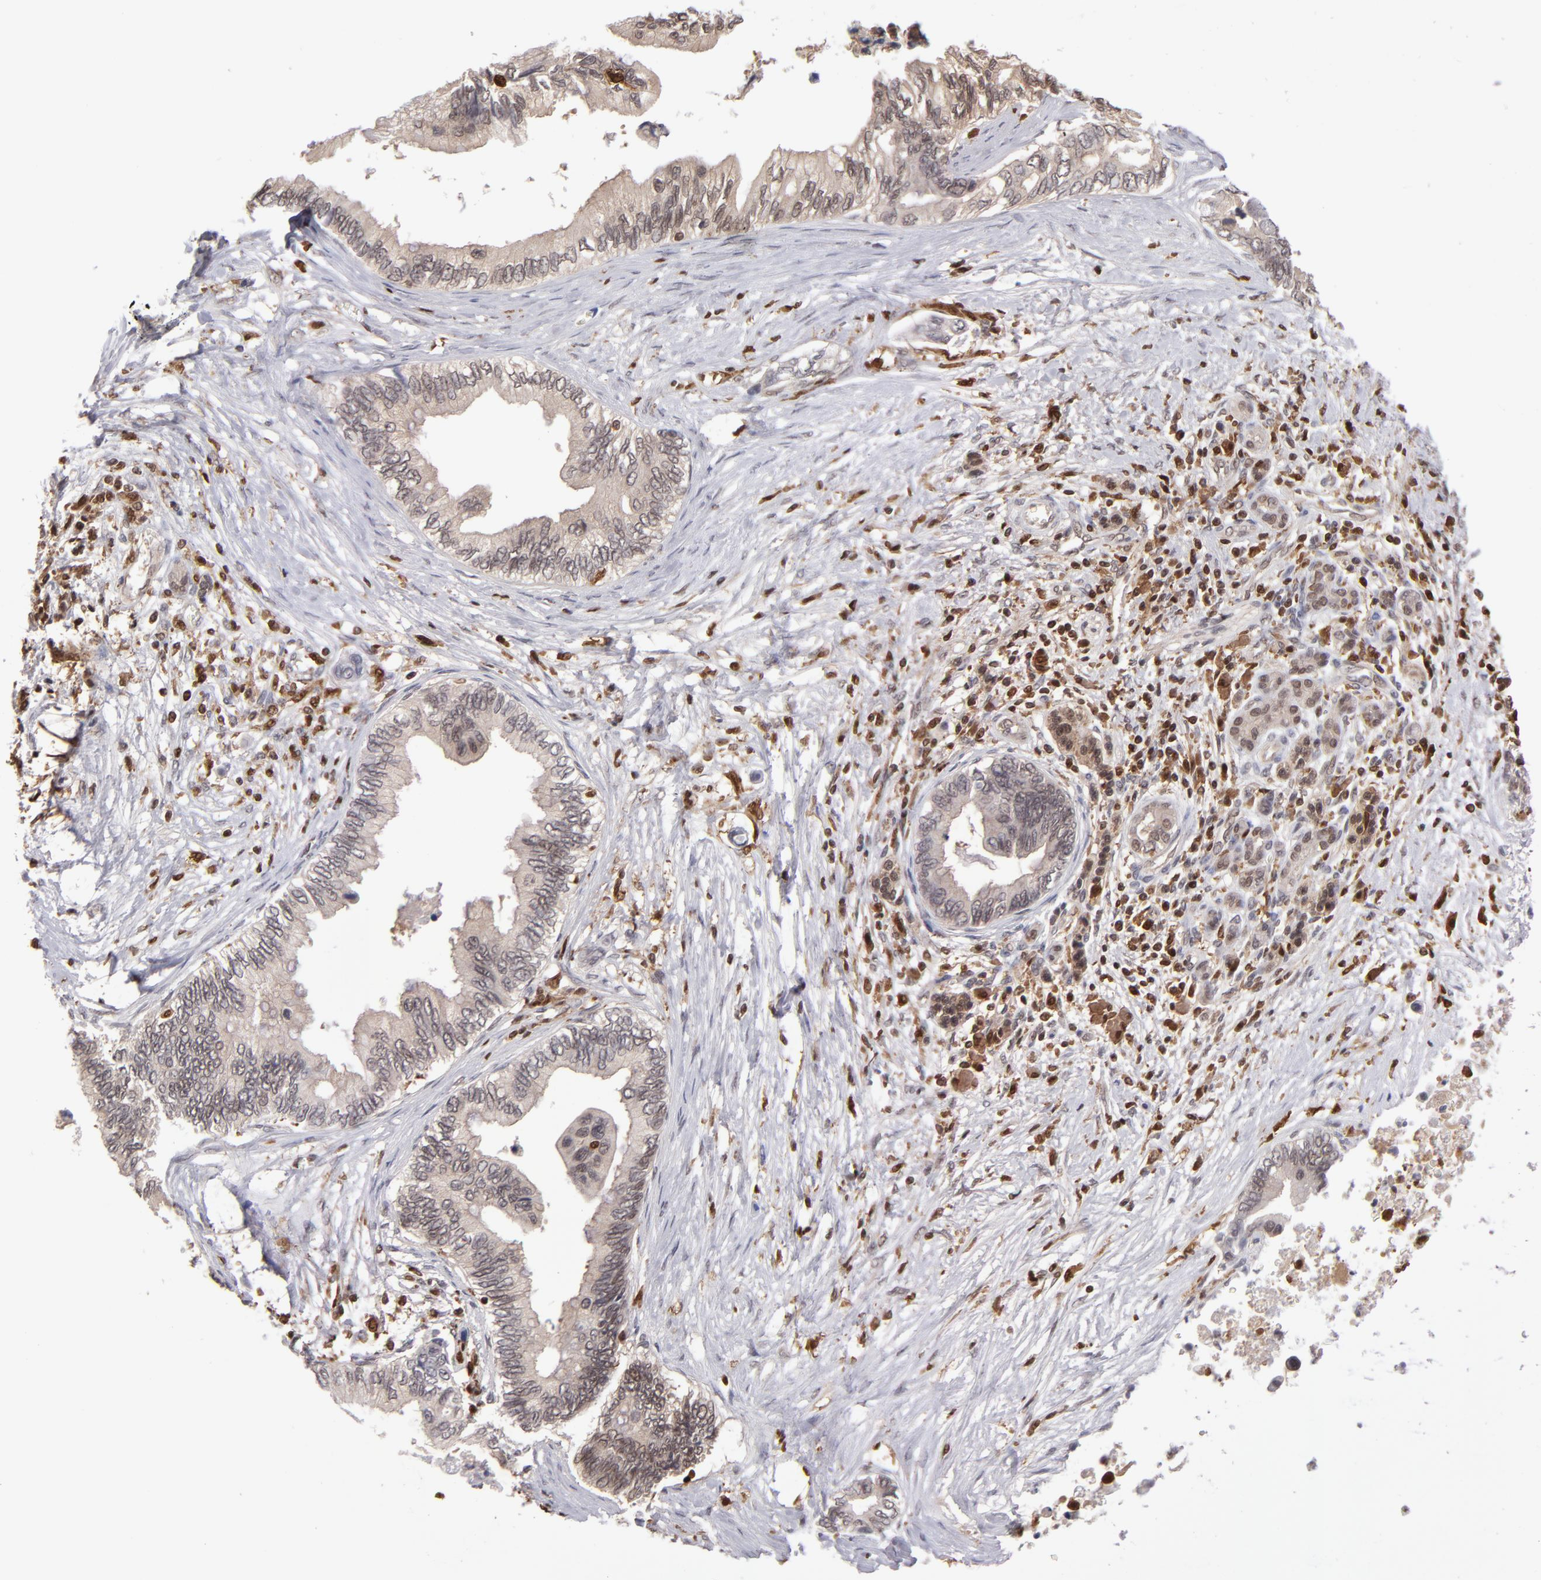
{"staining": {"intensity": "weak", "quantity": ">75%", "location": "cytoplasmic/membranous,nuclear"}, "tissue": "pancreatic cancer", "cell_type": "Tumor cells", "image_type": "cancer", "snomed": [{"axis": "morphology", "description": "Adenocarcinoma, NOS"}, {"axis": "topography", "description": "Pancreas"}], "caption": "Immunohistochemistry micrograph of neoplastic tissue: pancreatic cancer stained using immunohistochemistry displays low levels of weak protein expression localized specifically in the cytoplasmic/membranous and nuclear of tumor cells, appearing as a cytoplasmic/membranous and nuclear brown color.", "gene": "GRB2", "patient": {"sex": "female", "age": 66}}